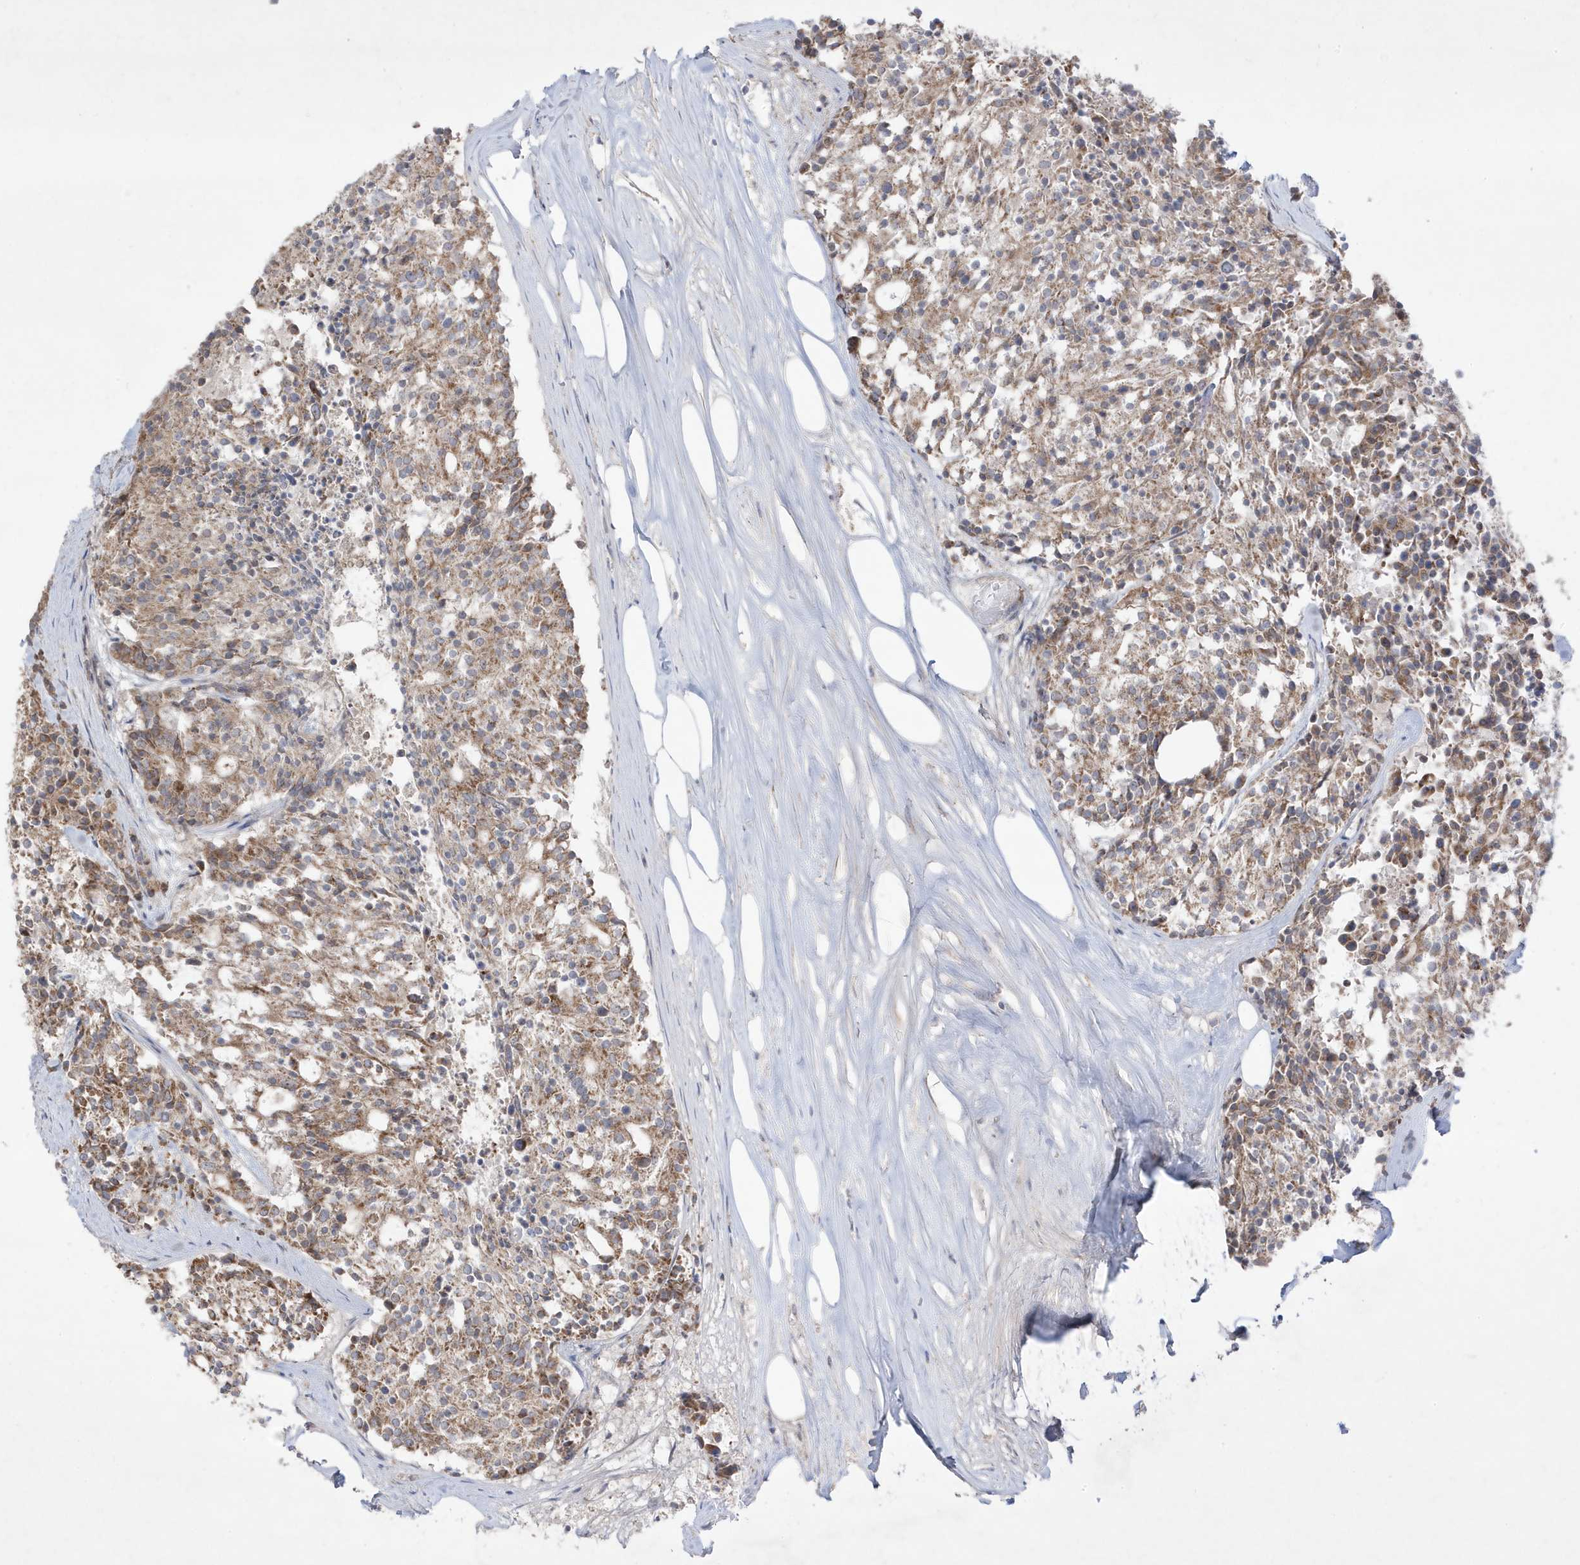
{"staining": {"intensity": "weak", "quantity": ">75%", "location": "cytoplasmic/membranous"}, "tissue": "carcinoid", "cell_type": "Tumor cells", "image_type": "cancer", "snomed": [{"axis": "morphology", "description": "Carcinoid, malignant, NOS"}, {"axis": "topography", "description": "Pancreas"}], "caption": "About >75% of tumor cells in human carcinoid reveal weak cytoplasmic/membranous protein staining as visualized by brown immunohistochemical staining.", "gene": "ADAMTSL3", "patient": {"sex": "female", "age": 54}}